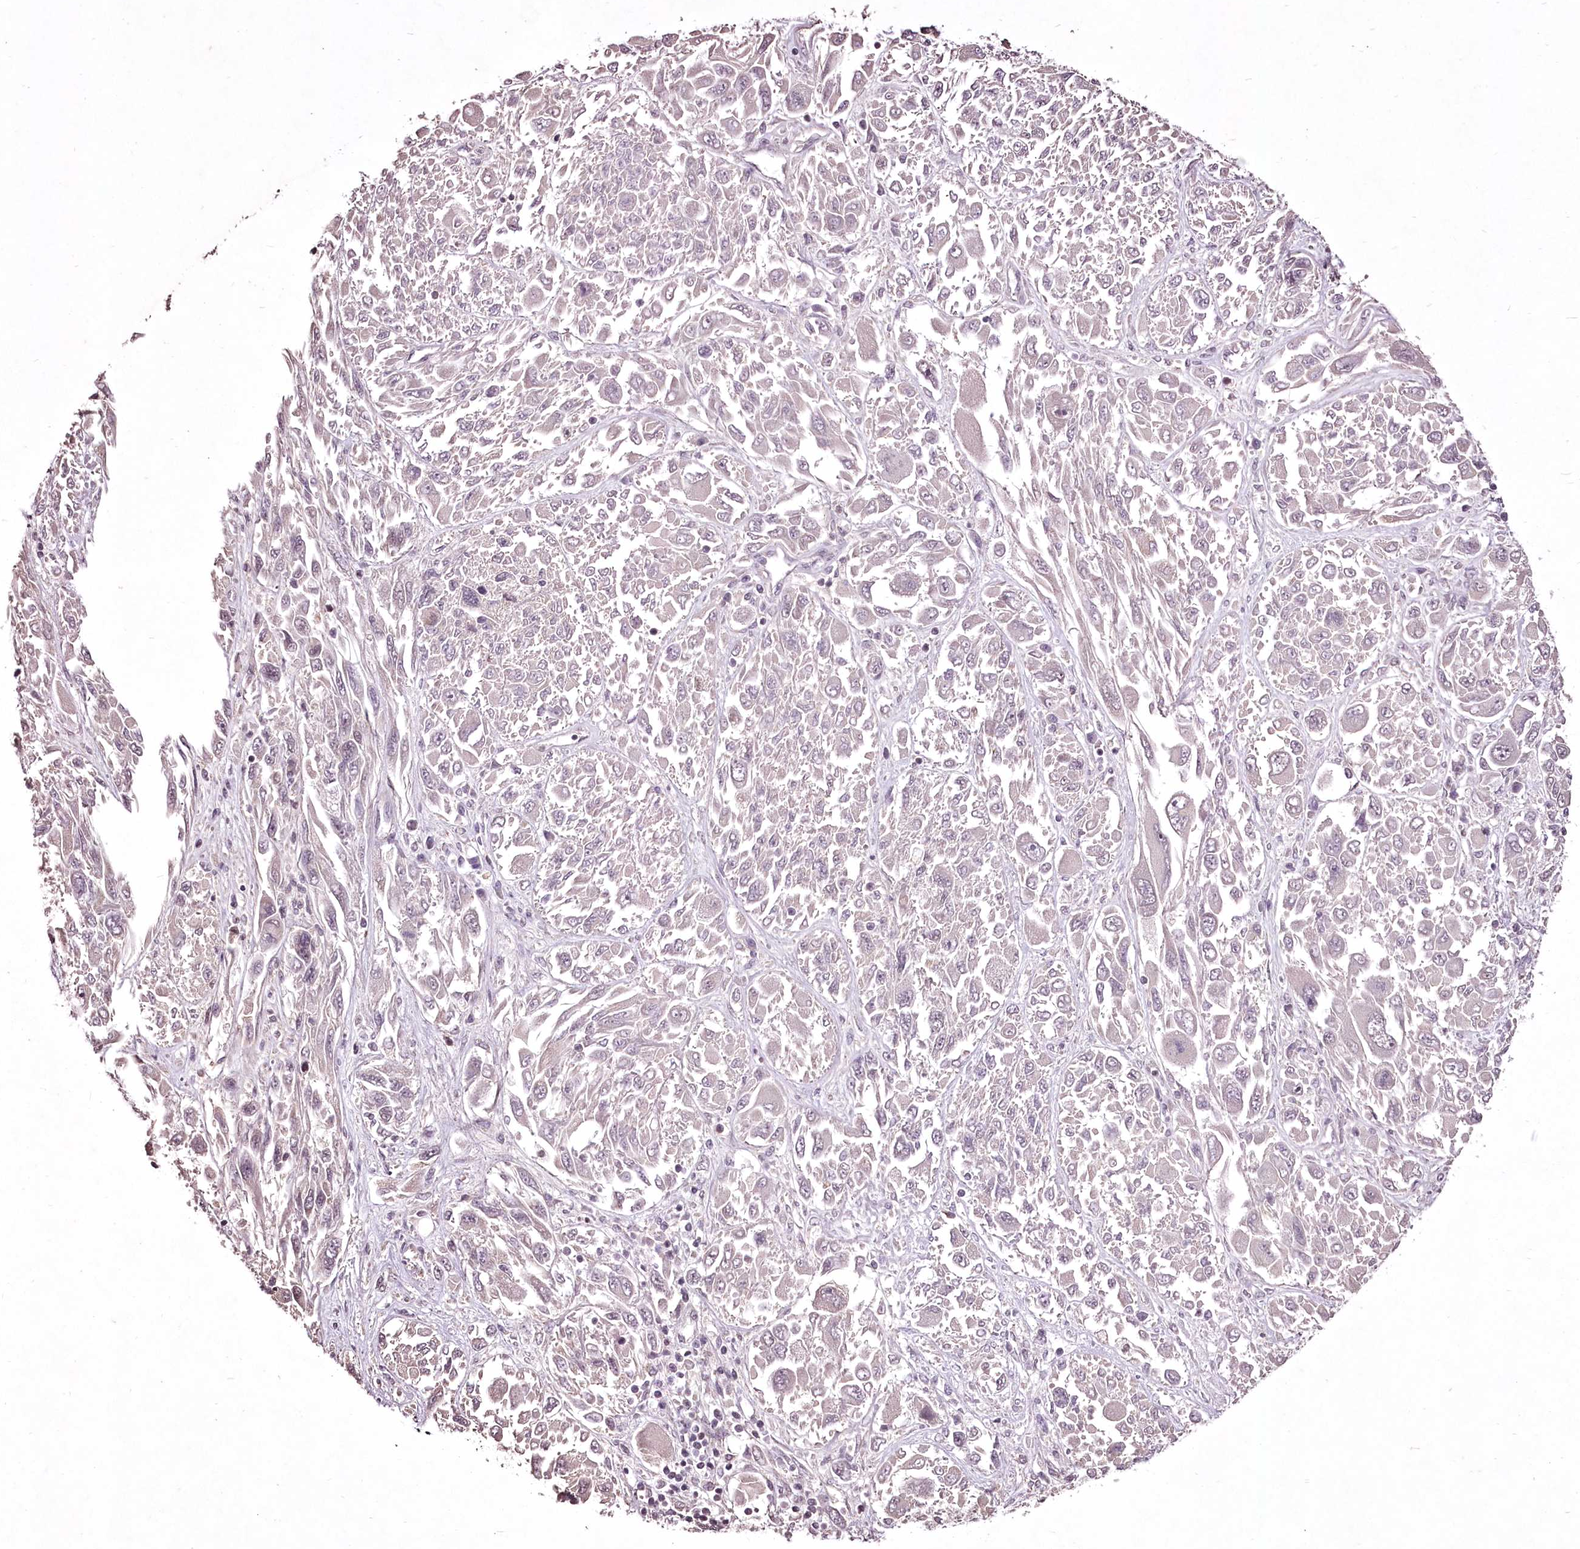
{"staining": {"intensity": "negative", "quantity": "none", "location": "none"}, "tissue": "melanoma", "cell_type": "Tumor cells", "image_type": "cancer", "snomed": [{"axis": "morphology", "description": "Malignant melanoma, NOS"}, {"axis": "topography", "description": "Skin"}], "caption": "Immunohistochemistry photomicrograph of neoplastic tissue: melanoma stained with DAB demonstrates no significant protein staining in tumor cells.", "gene": "ADRA1D", "patient": {"sex": "female", "age": 91}}